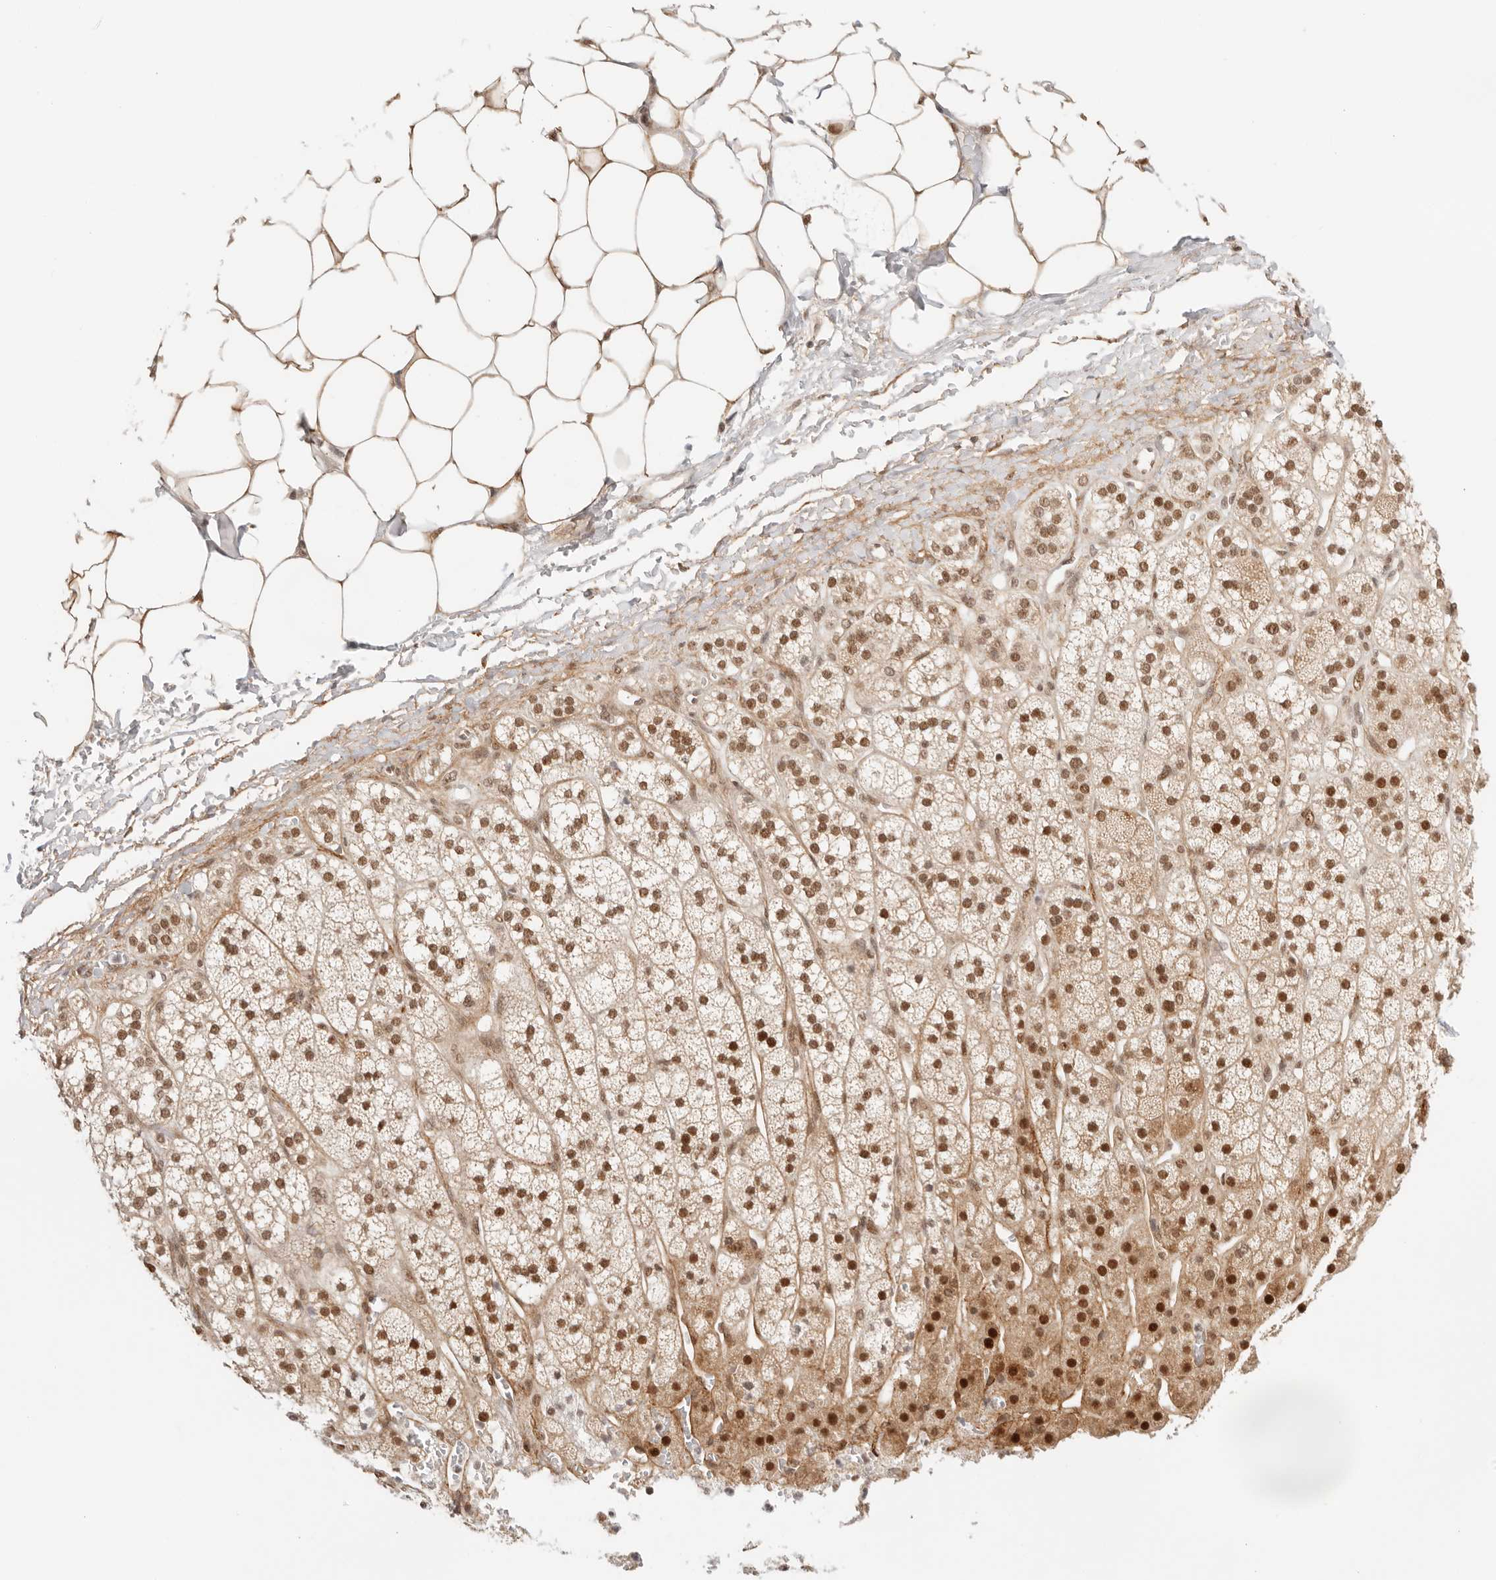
{"staining": {"intensity": "strong", "quantity": ">75%", "location": "nuclear"}, "tissue": "adrenal gland", "cell_type": "Glandular cells", "image_type": "normal", "snomed": [{"axis": "morphology", "description": "Normal tissue, NOS"}, {"axis": "topography", "description": "Adrenal gland"}], "caption": "Strong nuclear expression is identified in approximately >75% of glandular cells in unremarkable adrenal gland. (Stains: DAB in brown, nuclei in blue, Microscopy: brightfield microscopy at high magnification).", "gene": "GTF2E2", "patient": {"sex": "male", "age": 56}}